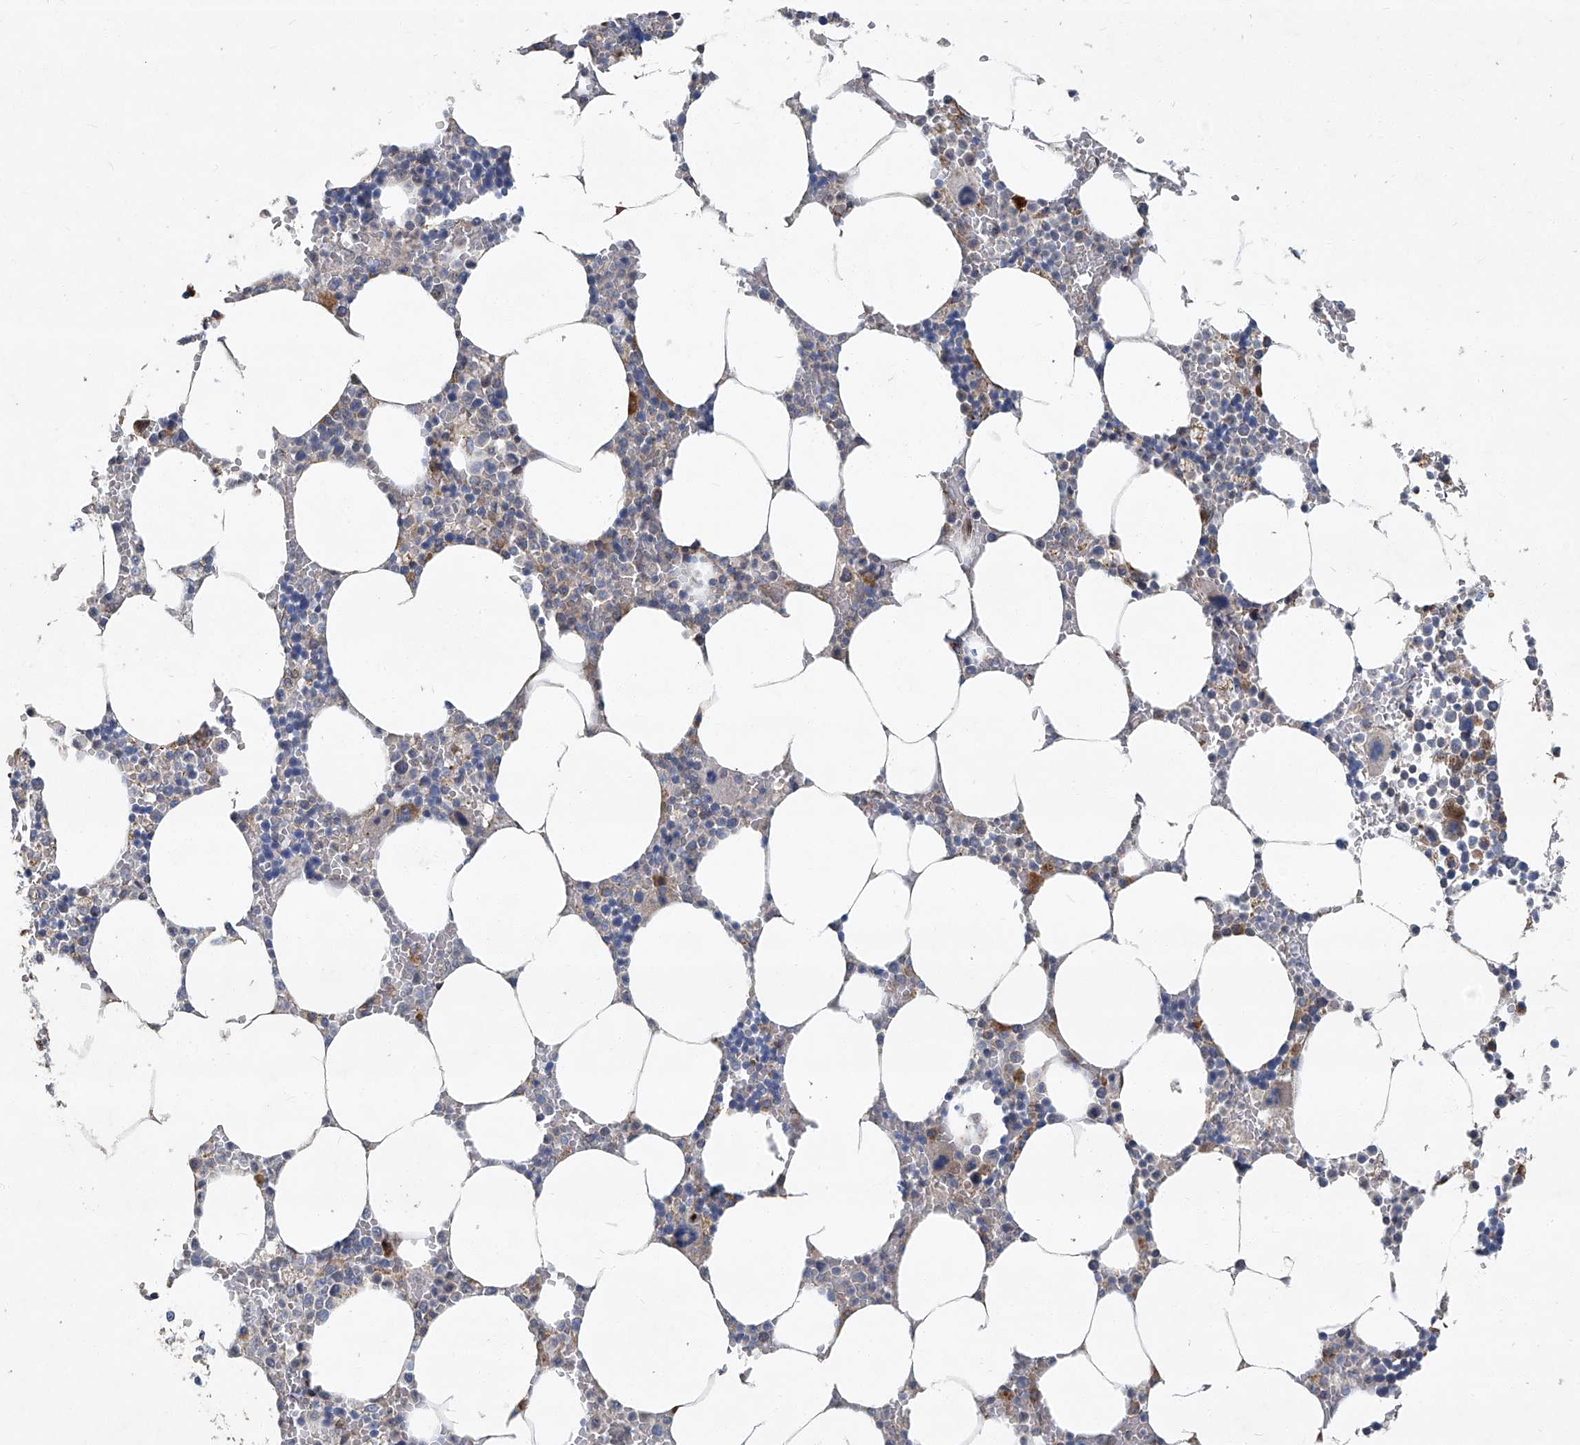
{"staining": {"intensity": "moderate", "quantity": "<25%", "location": "cytoplasmic/membranous"}, "tissue": "bone marrow", "cell_type": "Hematopoietic cells", "image_type": "normal", "snomed": [{"axis": "morphology", "description": "Normal tissue, NOS"}, {"axis": "topography", "description": "Bone marrow"}], "caption": "The histopathology image displays staining of benign bone marrow, revealing moderate cytoplasmic/membranous protein expression (brown color) within hematopoietic cells.", "gene": "GPR132", "patient": {"sex": "male", "age": 70}}